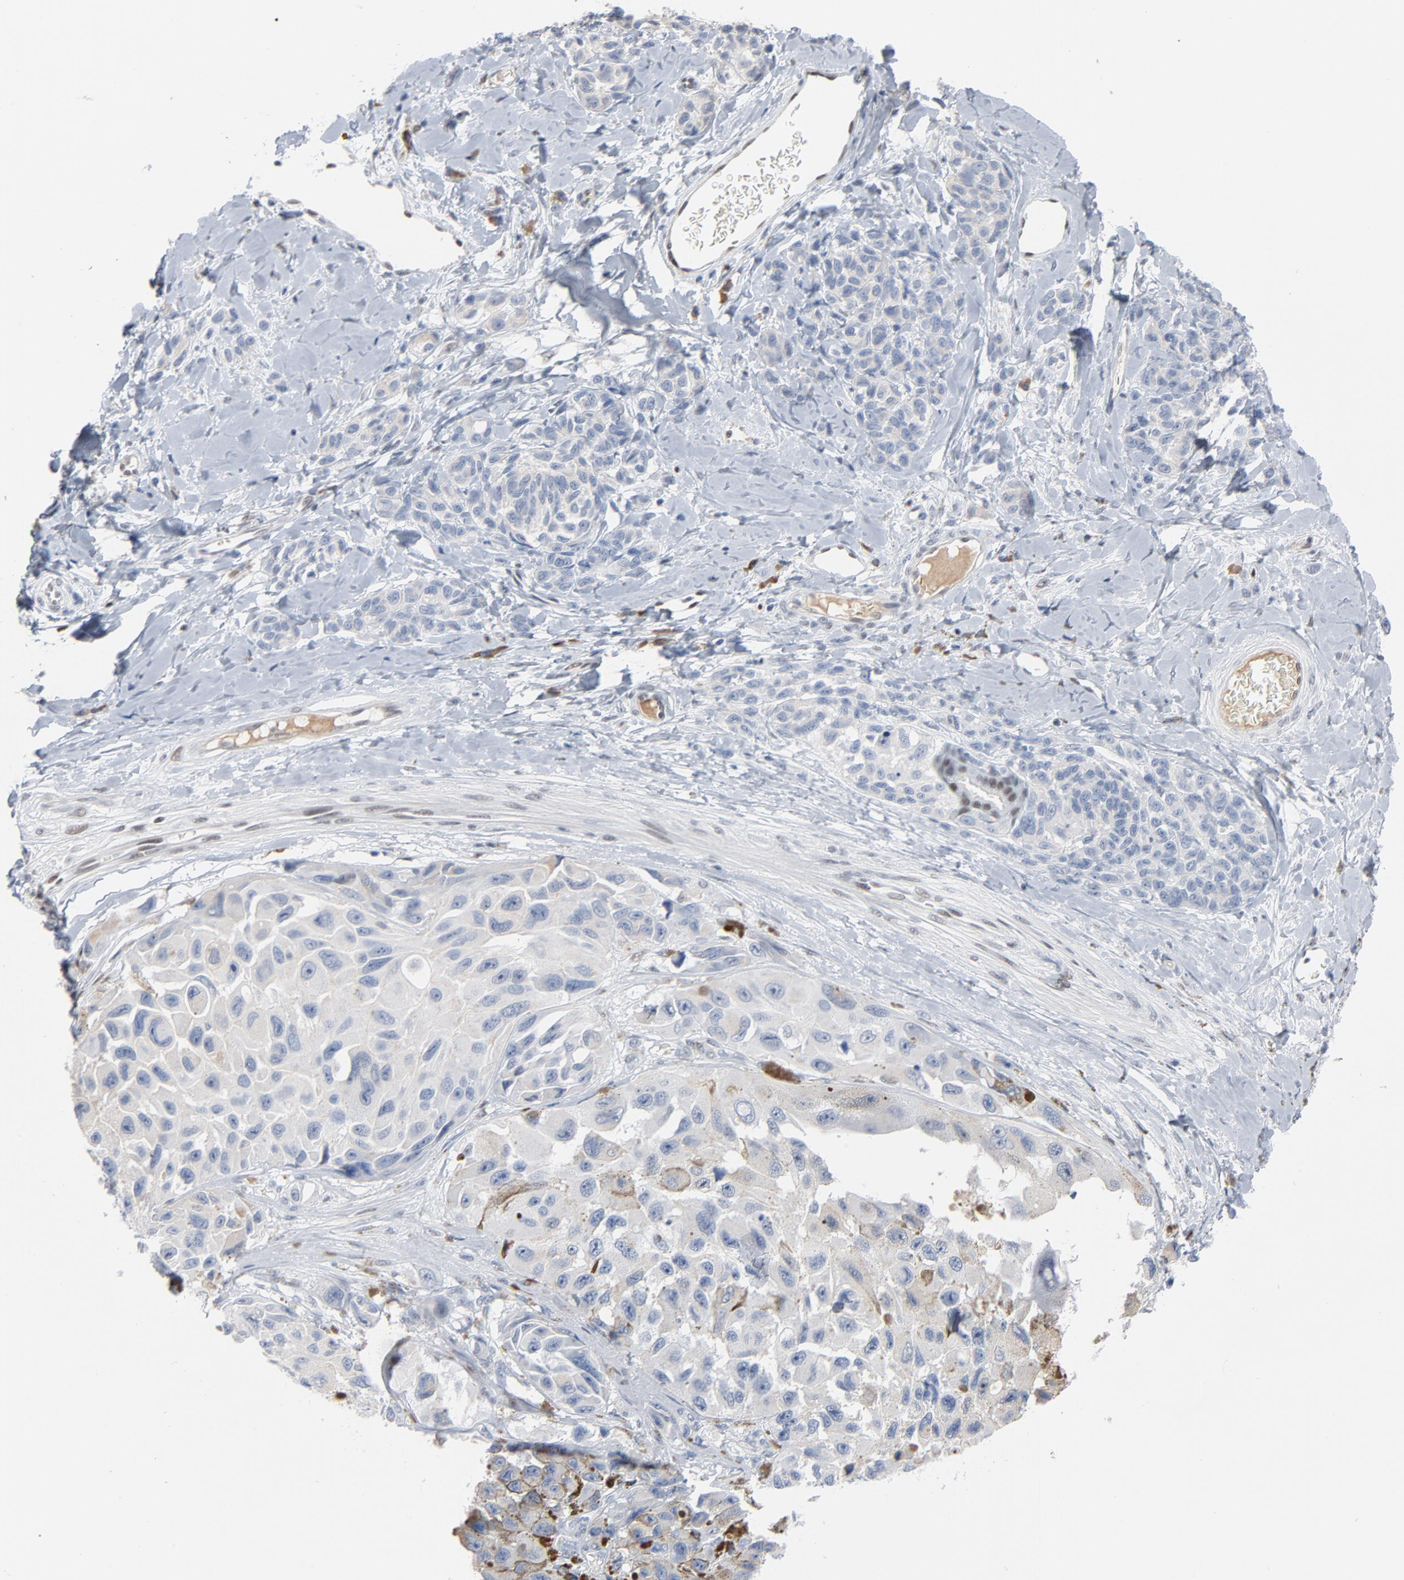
{"staining": {"intensity": "negative", "quantity": "none", "location": "none"}, "tissue": "melanoma", "cell_type": "Tumor cells", "image_type": "cancer", "snomed": [{"axis": "morphology", "description": "Malignant melanoma, NOS"}, {"axis": "topography", "description": "Skin"}], "caption": "Immunohistochemical staining of melanoma demonstrates no significant staining in tumor cells. (DAB IHC visualized using brightfield microscopy, high magnification).", "gene": "FOXP1", "patient": {"sex": "female", "age": 73}}